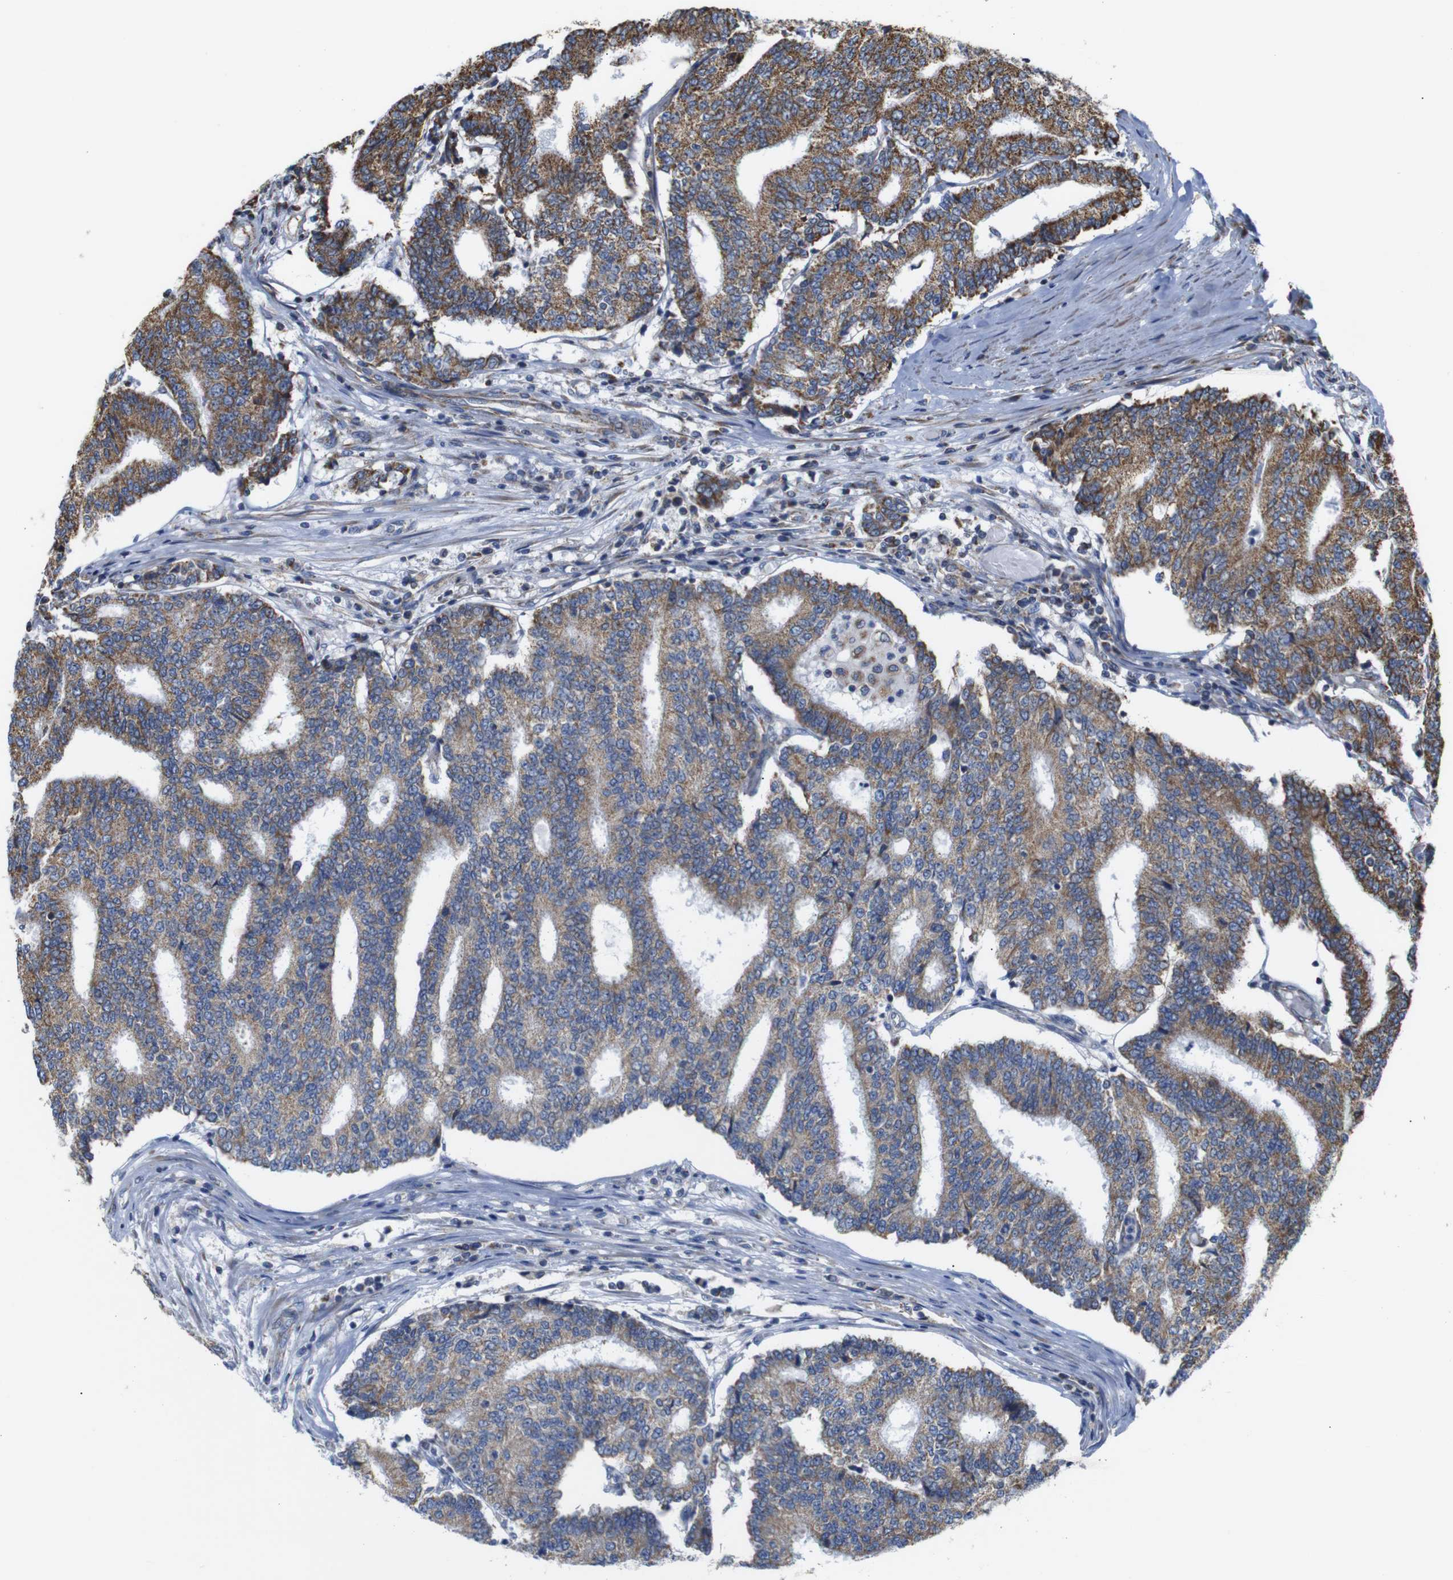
{"staining": {"intensity": "strong", "quantity": ">75%", "location": "cytoplasmic/membranous"}, "tissue": "prostate cancer", "cell_type": "Tumor cells", "image_type": "cancer", "snomed": [{"axis": "morphology", "description": "Normal tissue, NOS"}, {"axis": "morphology", "description": "Adenocarcinoma, High grade"}, {"axis": "topography", "description": "Prostate"}, {"axis": "topography", "description": "Seminal veicle"}], "caption": "Prostate cancer stained with immunohistochemistry reveals strong cytoplasmic/membranous expression in about >75% of tumor cells.", "gene": "FAM171B", "patient": {"sex": "male", "age": 55}}